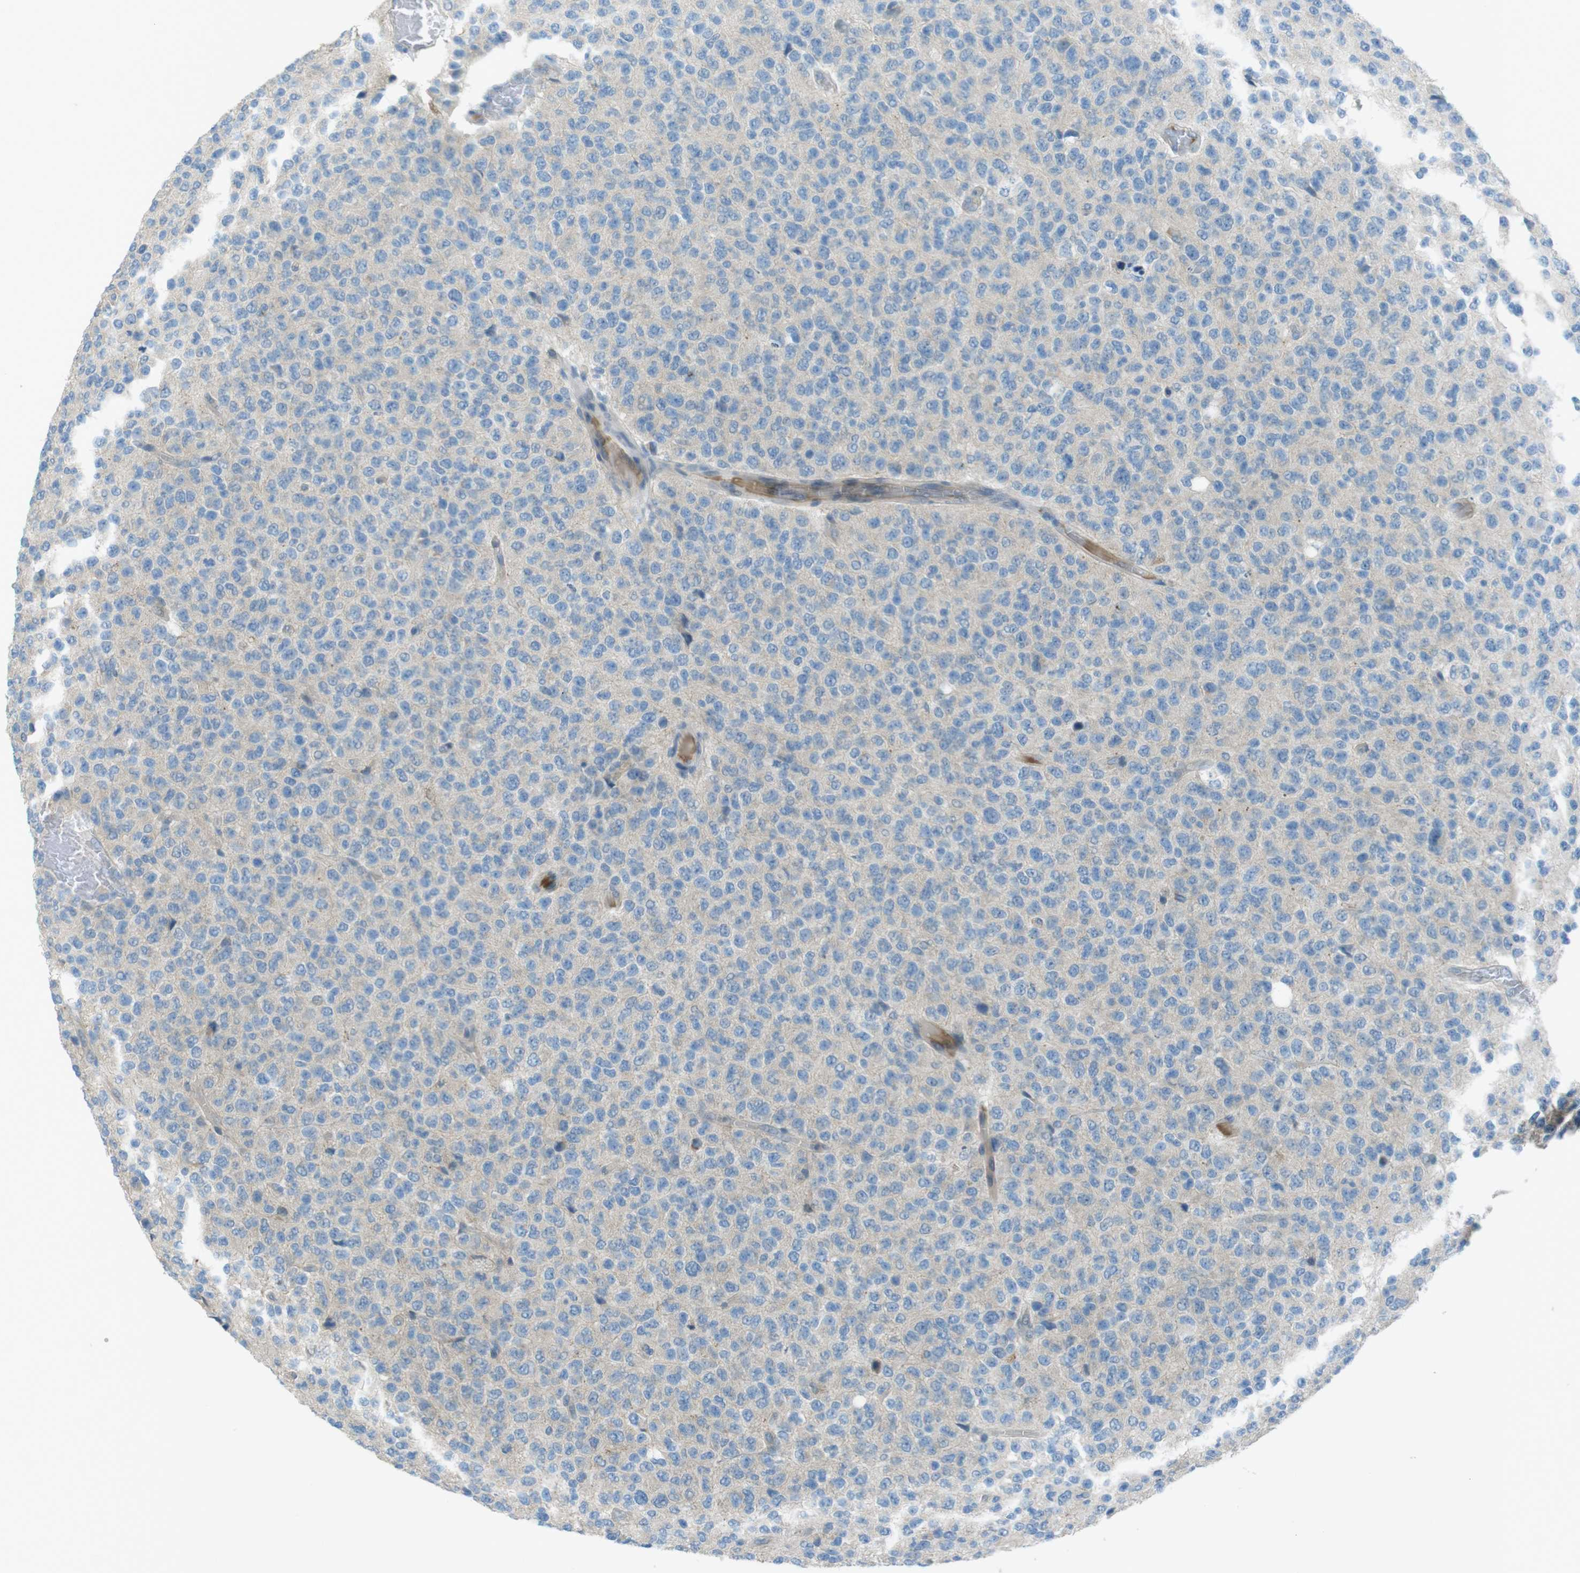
{"staining": {"intensity": "negative", "quantity": "none", "location": "none"}, "tissue": "glioma", "cell_type": "Tumor cells", "image_type": "cancer", "snomed": [{"axis": "morphology", "description": "Glioma, malignant, High grade"}, {"axis": "topography", "description": "pancreas cauda"}], "caption": "The image exhibits no significant staining in tumor cells of glioma. (Stains: DAB (3,3'-diaminobenzidine) immunohistochemistry (IHC) with hematoxylin counter stain, Microscopy: brightfield microscopy at high magnification).", "gene": "ZDHHC20", "patient": {"sex": "male", "age": 60}}